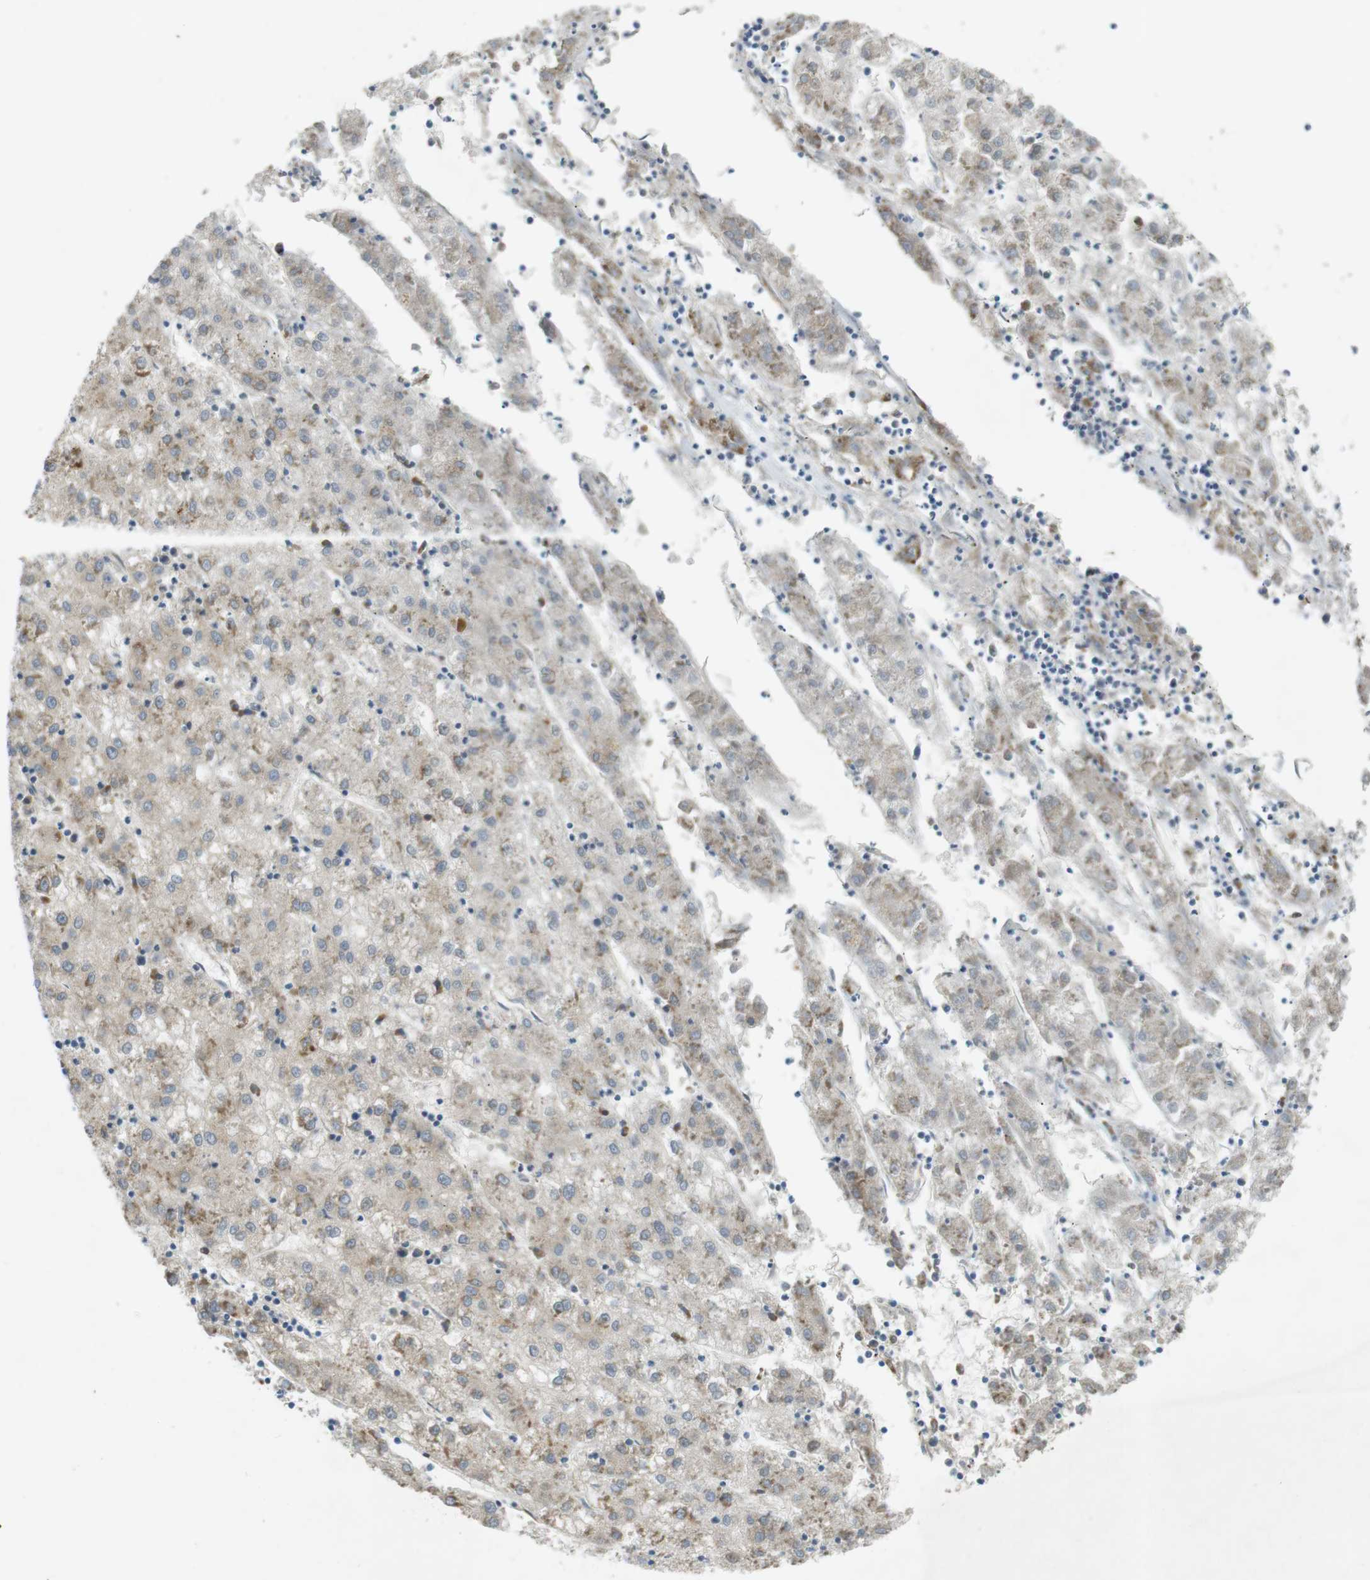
{"staining": {"intensity": "weak", "quantity": "25%-75%", "location": "cytoplasmic/membranous"}, "tissue": "liver cancer", "cell_type": "Tumor cells", "image_type": "cancer", "snomed": [{"axis": "morphology", "description": "Carcinoma, Hepatocellular, NOS"}, {"axis": "topography", "description": "Liver"}], "caption": "Immunohistochemical staining of liver hepatocellular carcinoma exhibits weak cytoplasmic/membranous protein staining in about 25%-75% of tumor cells.", "gene": "SLC41A1", "patient": {"sex": "male", "age": 70}}